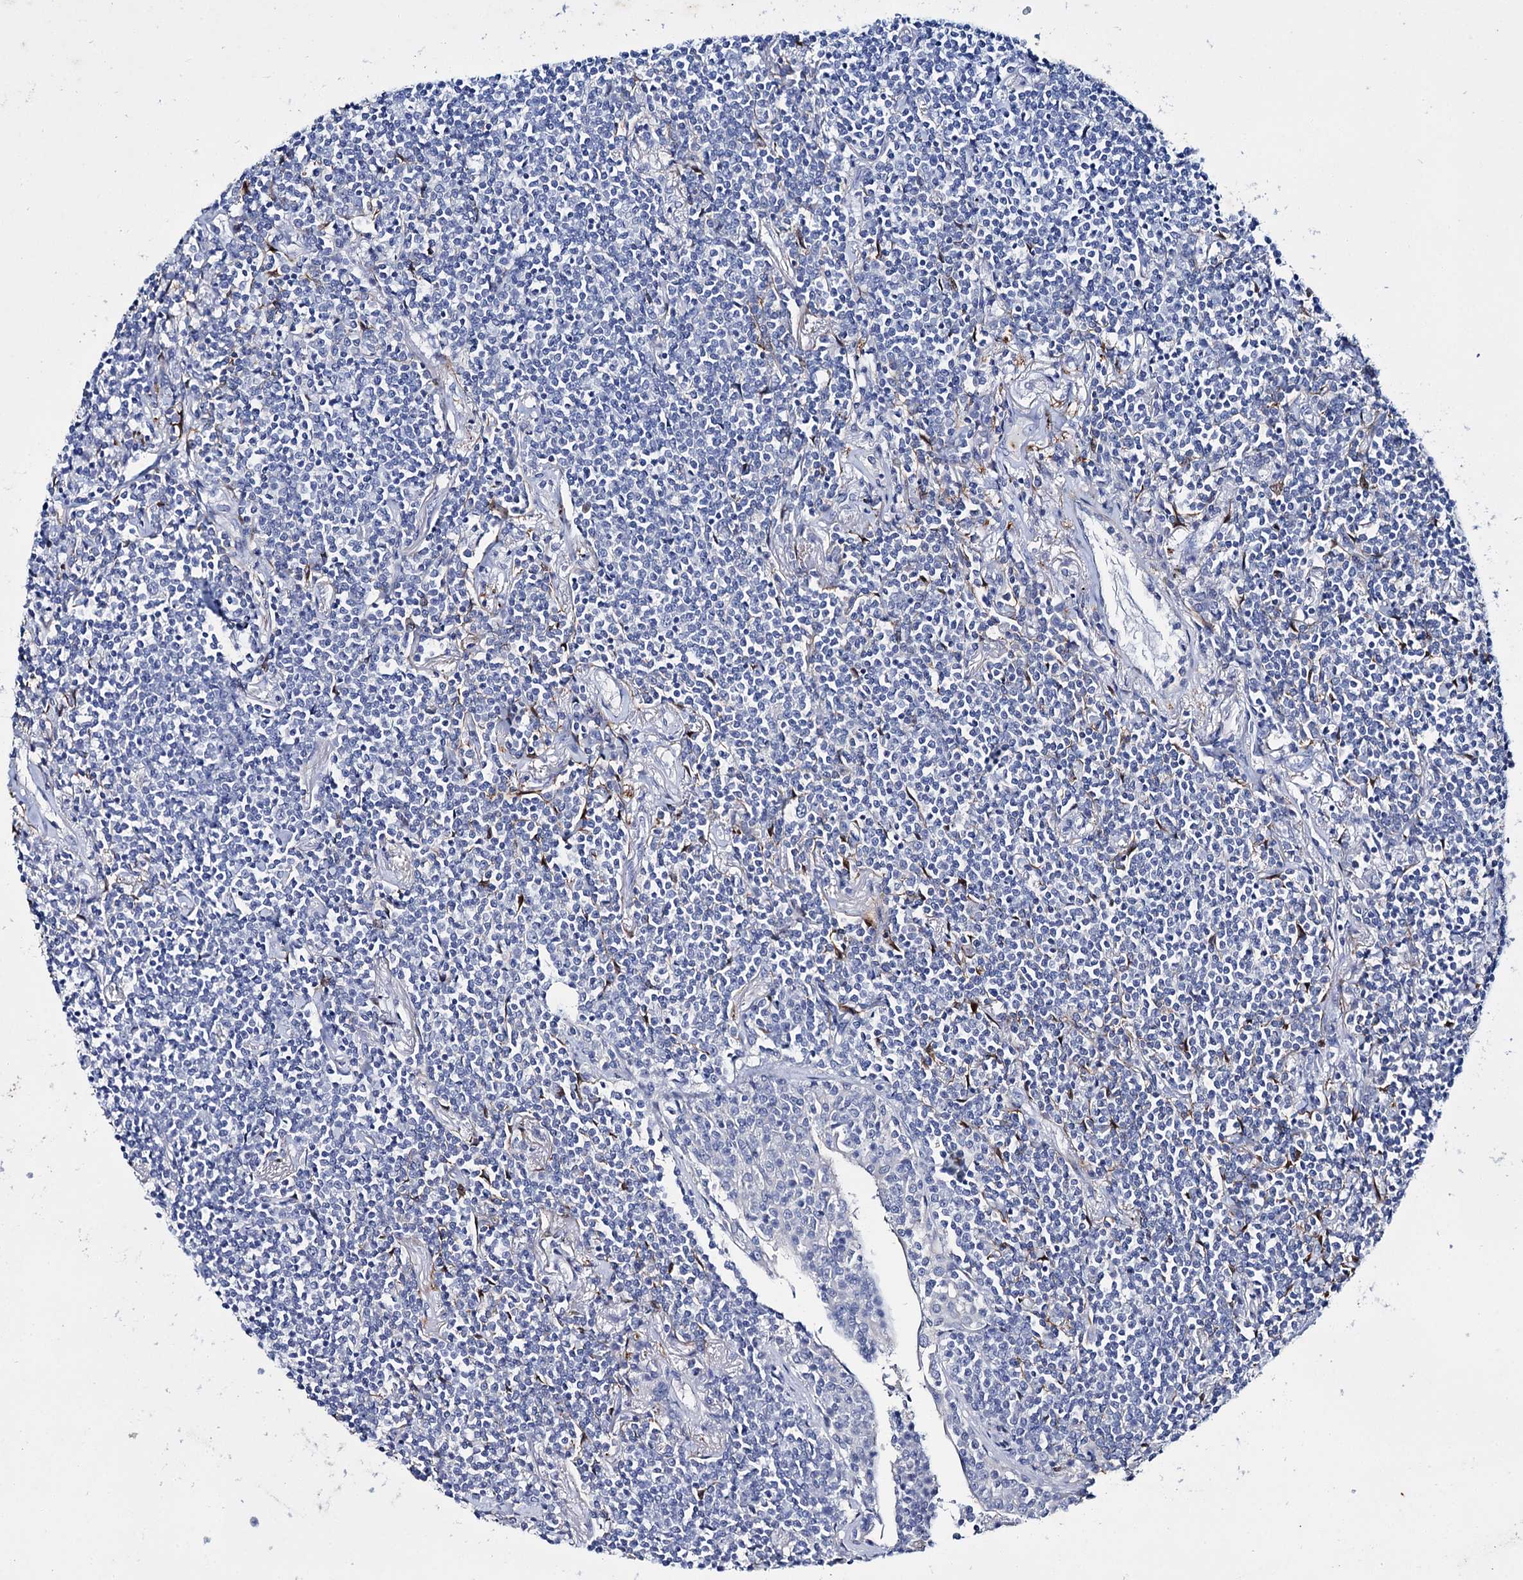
{"staining": {"intensity": "negative", "quantity": "none", "location": "none"}, "tissue": "lymphoma", "cell_type": "Tumor cells", "image_type": "cancer", "snomed": [{"axis": "morphology", "description": "Malignant lymphoma, non-Hodgkin's type, Low grade"}, {"axis": "topography", "description": "Lung"}], "caption": "High power microscopy photomicrograph of an immunohistochemistry image of lymphoma, revealing no significant expression in tumor cells. (Brightfield microscopy of DAB immunohistochemistry (IHC) at high magnification).", "gene": "LYZL4", "patient": {"sex": "female", "age": 71}}